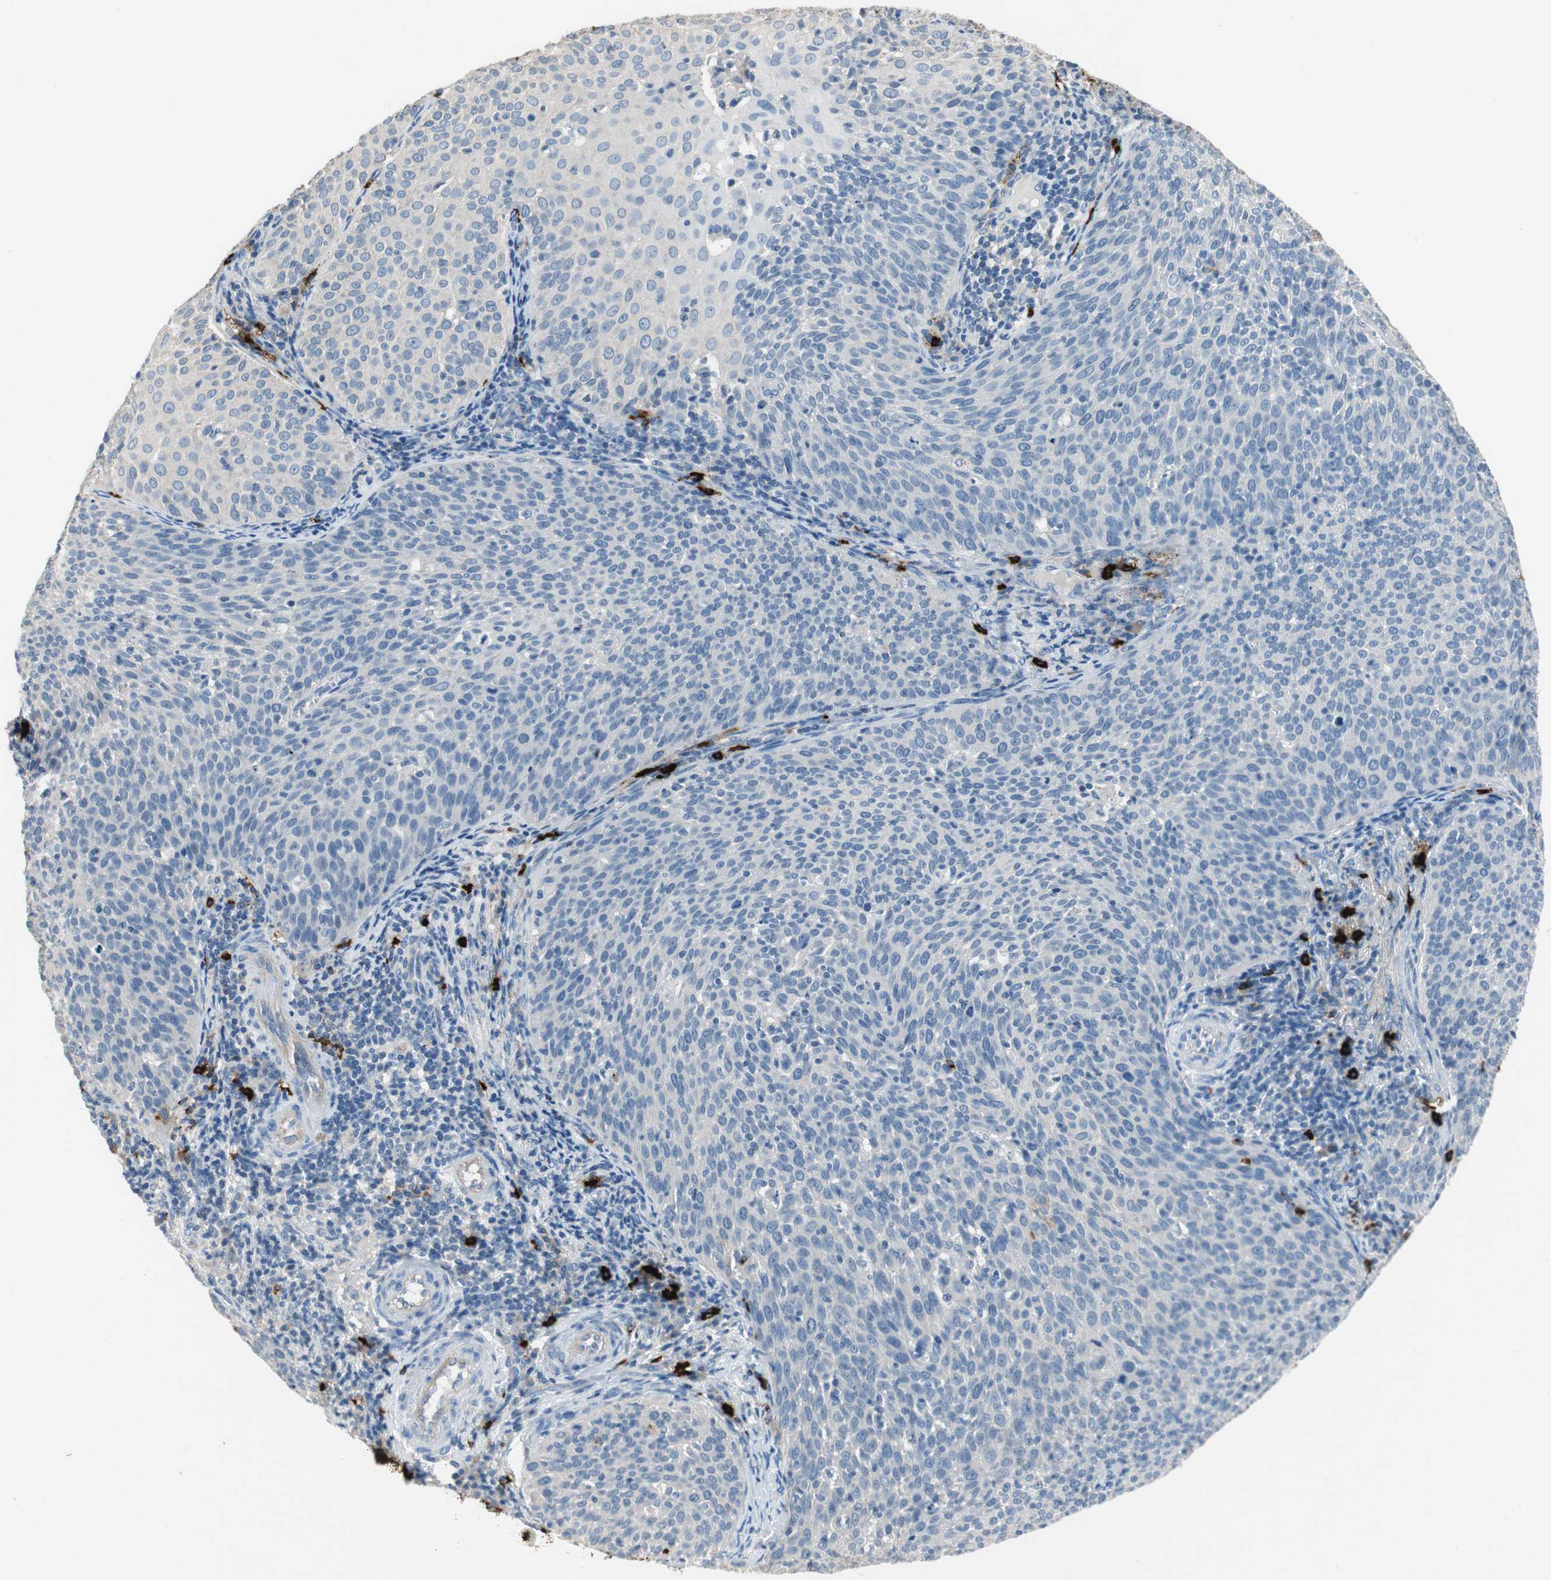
{"staining": {"intensity": "negative", "quantity": "none", "location": "none"}, "tissue": "cervical cancer", "cell_type": "Tumor cells", "image_type": "cancer", "snomed": [{"axis": "morphology", "description": "Squamous cell carcinoma, NOS"}, {"axis": "topography", "description": "Cervix"}], "caption": "DAB (3,3'-diaminobenzidine) immunohistochemical staining of cervical squamous cell carcinoma exhibits no significant positivity in tumor cells. Brightfield microscopy of immunohistochemistry stained with DAB (brown) and hematoxylin (blue), captured at high magnification.", "gene": "CPA3", "patient": {"sex": "female", "age": 38}}